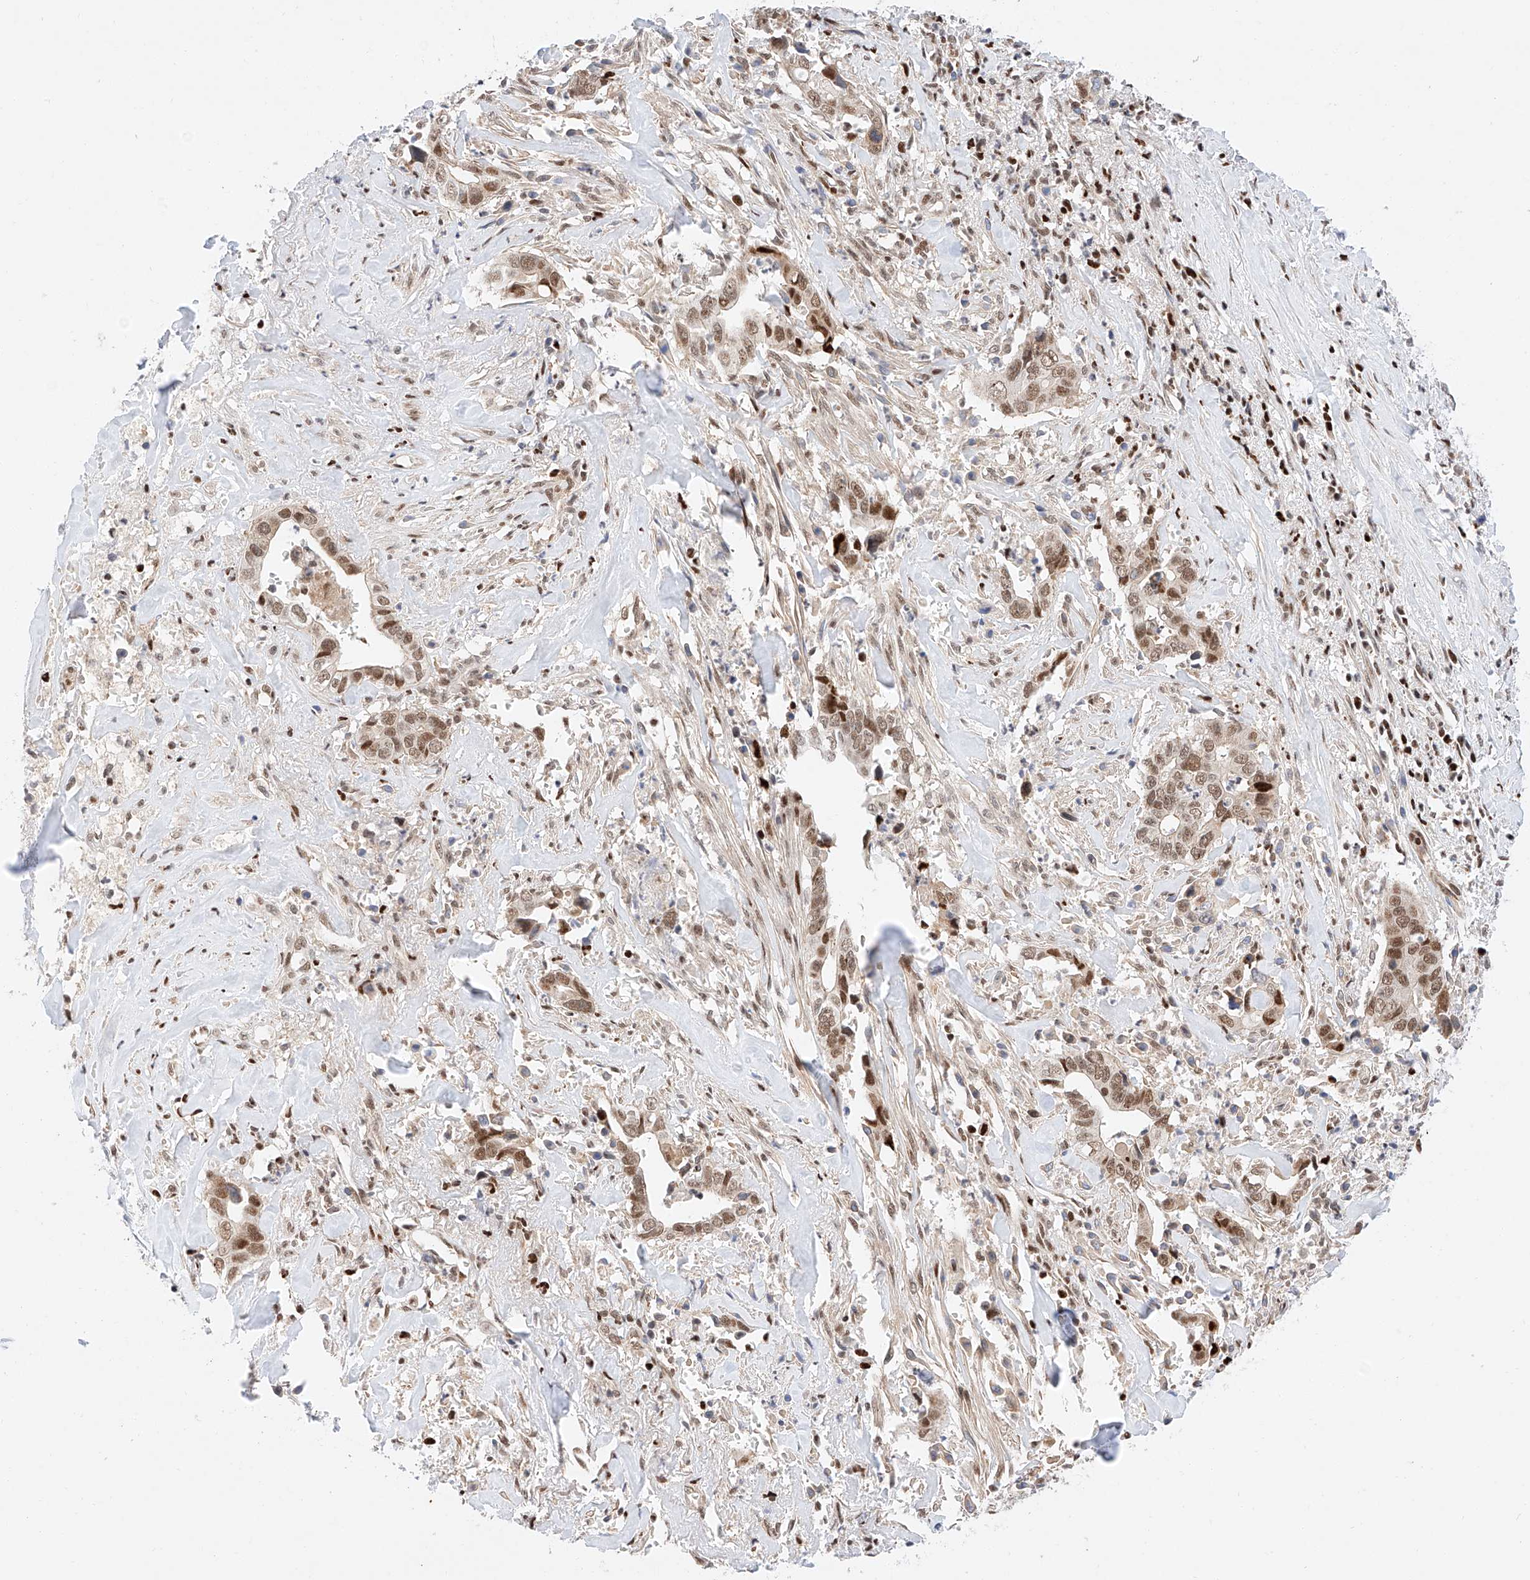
{"staining": {"intensity": "moderate", "quantity": ">75%", "location": "nuclear"}, "tissue": "liver cancer", "cell_type": "Tumor cells", "image_type": "cancer", "snomed": [{"axis": "morphology", "description": "Cholangiocarcinoma"}, {"axis": "topography", "description": "Liver"}], "caption": "Cholangiocarcinoma (liver) was stained to show a protein in brown. There is medium levels of moderate nuclear expression in approximately >75% of tumor cells.", "gene": "HDAC9", "patient": {"sex": "female", "age": 79}}